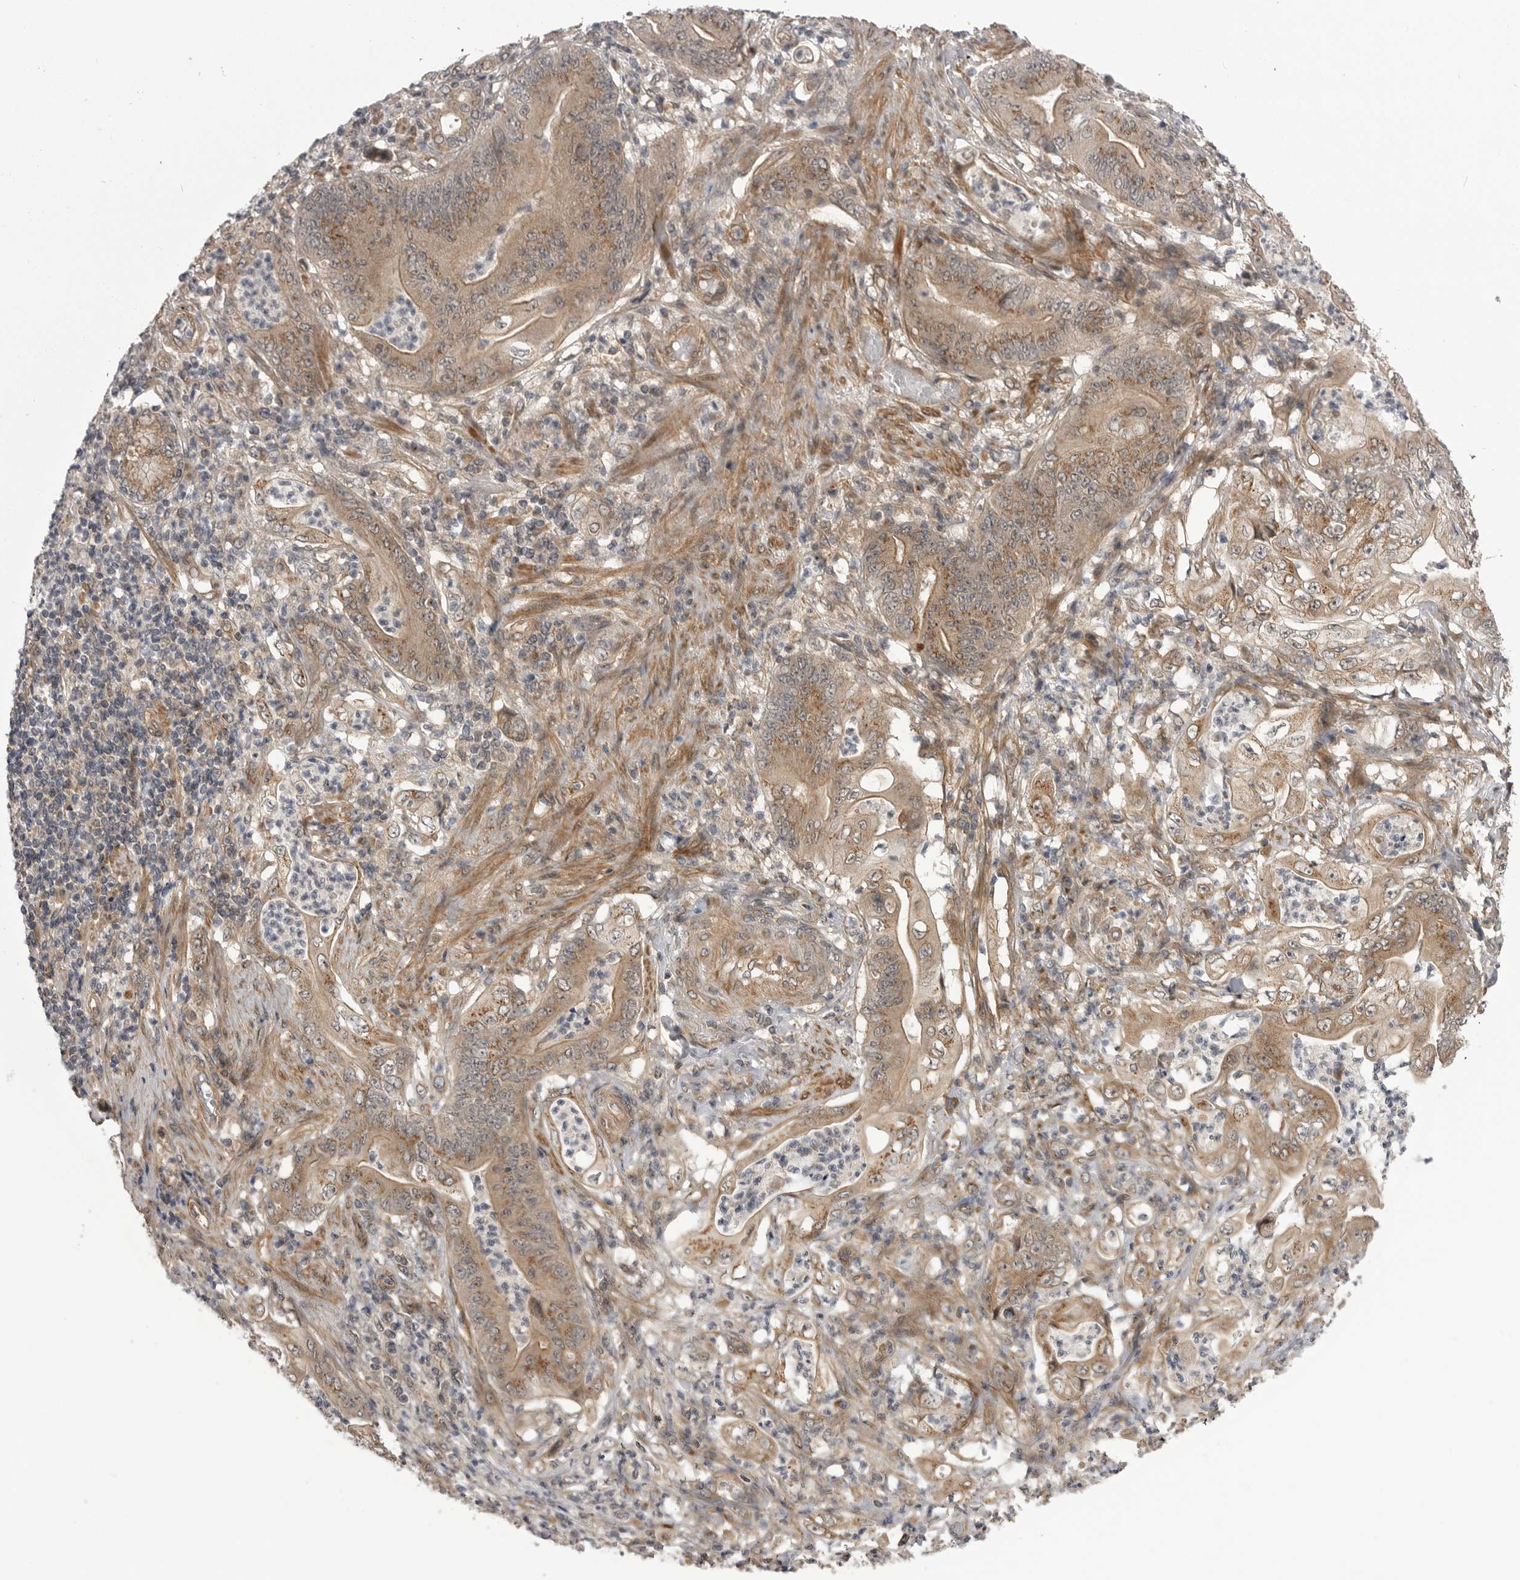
{"staining": {"intensity": "moderate", "quantity": ">75%", "location": "cytoplasmic/membranous"}, "tissue": "stomach cancer", "cell_type": "Tumor cells", "image_type": "cancer", "snomed": [{"axis": "morphology", "description": "Adenocarcinoma, NOS"}, {"axis": "topography", "description": "Stomach"}], "caption": "The histopathology image demonstrates immunohistochemical staining of stomach adenocarcinoma. There is moderate cytoplasmic/membranous expression is present in about >75% of tumor cells.", "gene": "PDCL", "patient": {"sex": "female", "age": 73}}